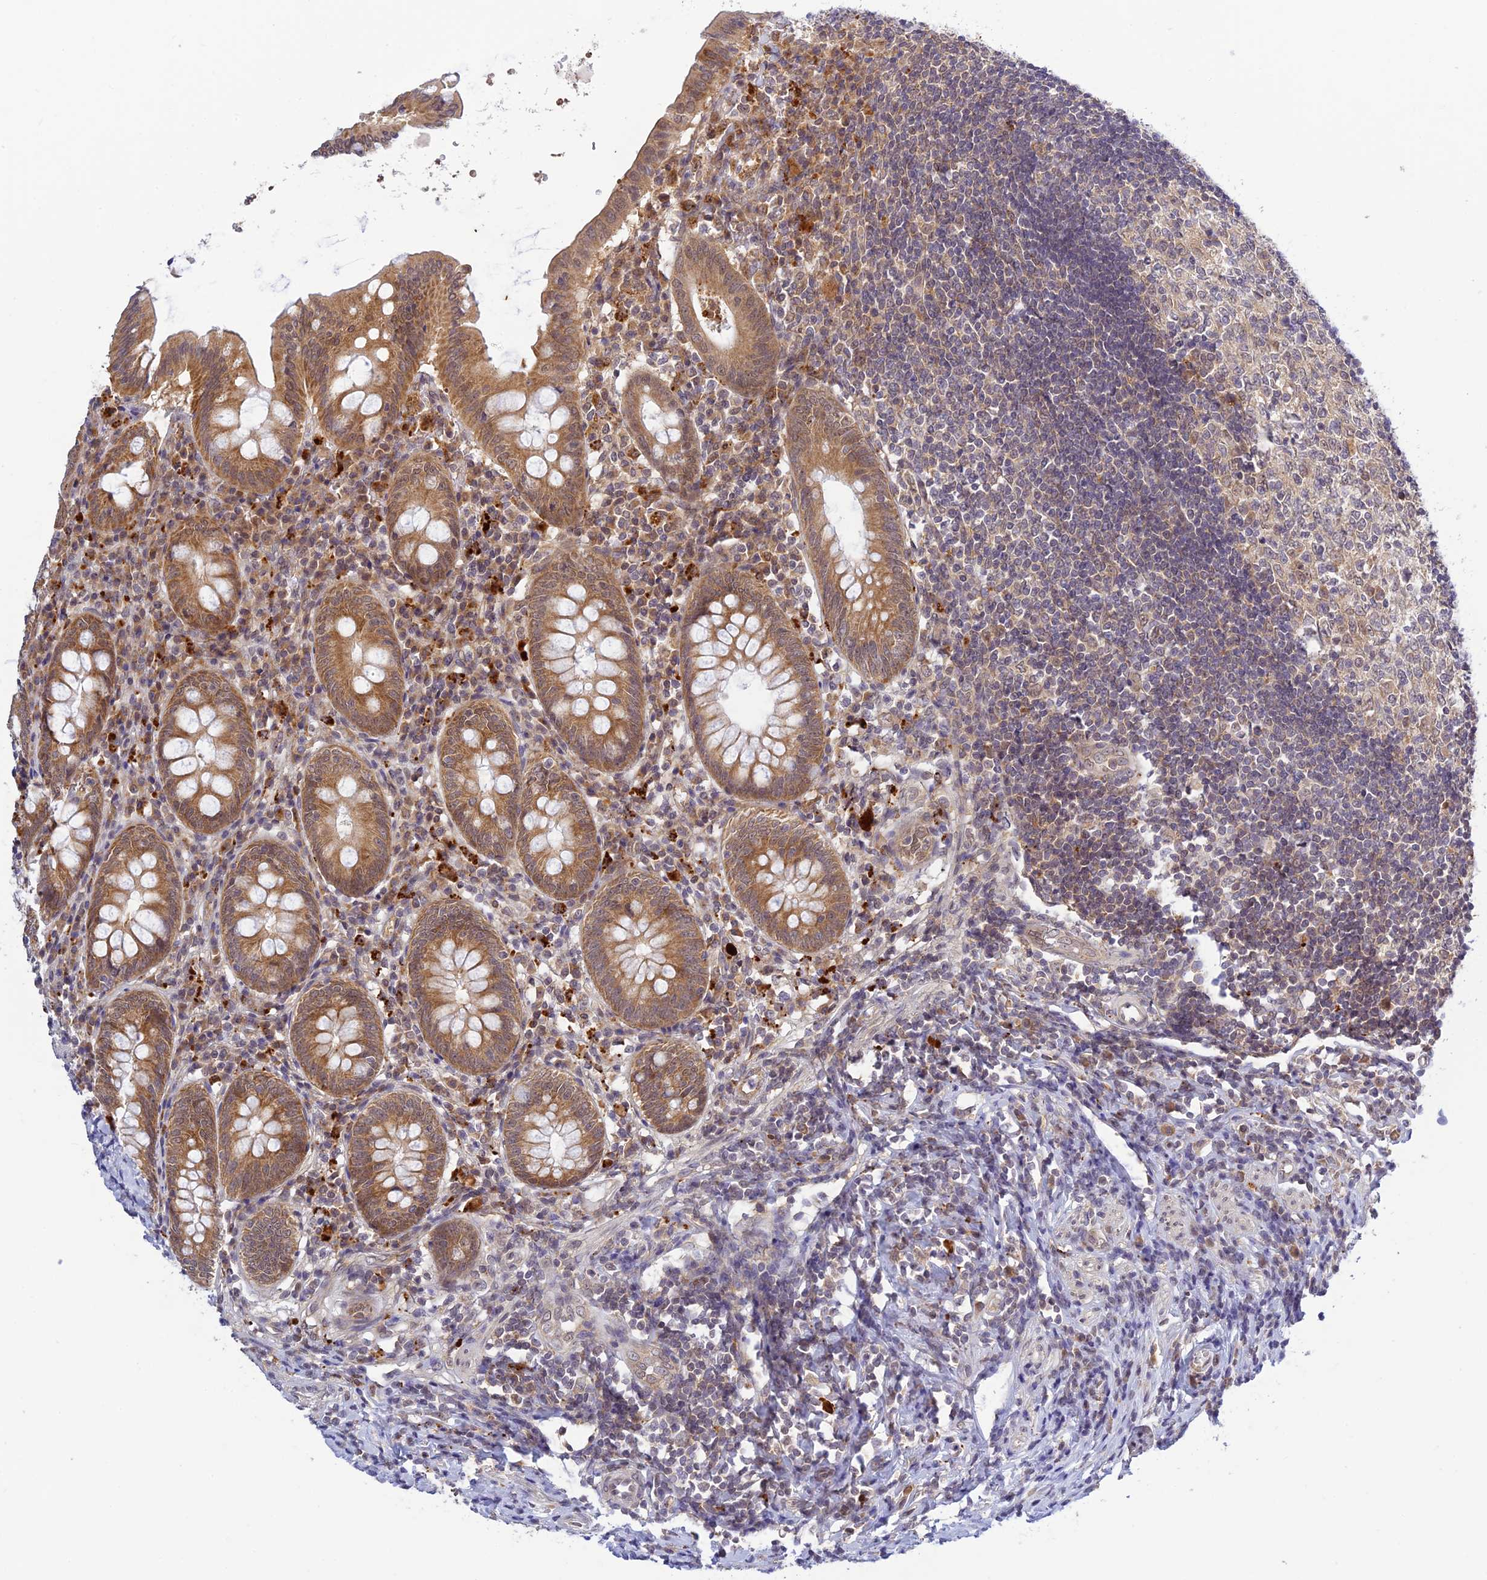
{"staining": {"intensity": "moderate", "quantity": ">75%", "location": "cytoplasmic/membranous"}, "tissue": "appendix", "cell_type": "Glandular cells", "image_type": "normal", "snomed": [{"axis": "morphology", "description": "Normal tissue, NOS"}, {"axis": "topography", "description": "Appendix"}], "caption": "This histopathology image shows benign appendix stained with IHC to label a protein in brown. The cytoplasmic/membranous of glandular cells show moderate positivity for the protein. Nuclei are counter-stained blue.", "gene": "SKIC8", "patient": {"sex": "female", "age": 54}}